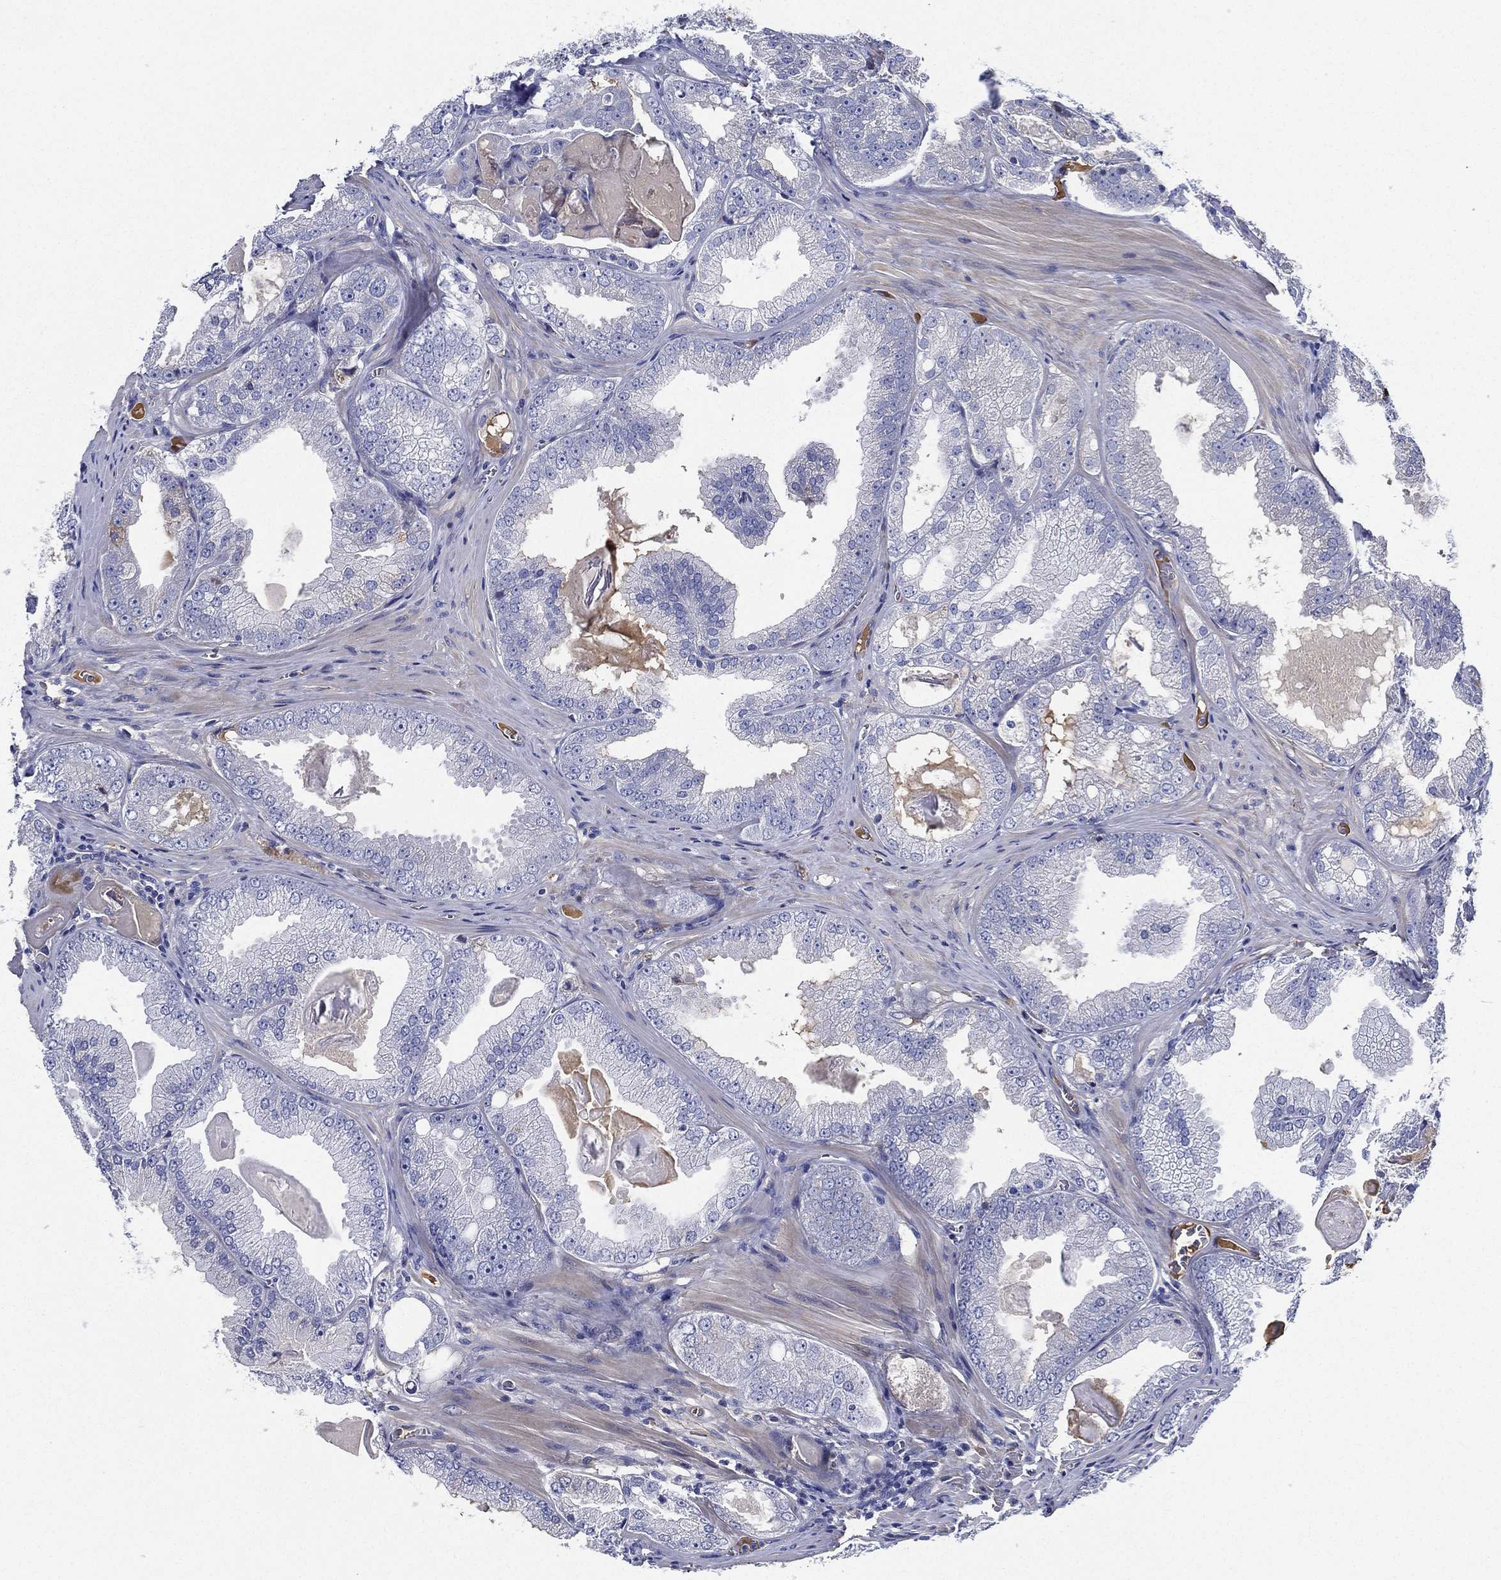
{"staining": {"intensity": "negative", "quantity": "none", "location": "none"}, "tissue": "prostate cancer", "cell_type": "Tumor cells", "image_type": "cancer", "snomed": [{"axis": "morphology", "description": "Adenocarcinoma, Low grade"}, {"axis": "topography", "description": "Prostate"}], "caption": "Human prostate low-grade adenocarcinoma stained for a protein using immunohistochemistry reveals no staining in tumor cells.", "gene": "TMPRSS11D", "patient": {"sex": "male", "age": 72}}